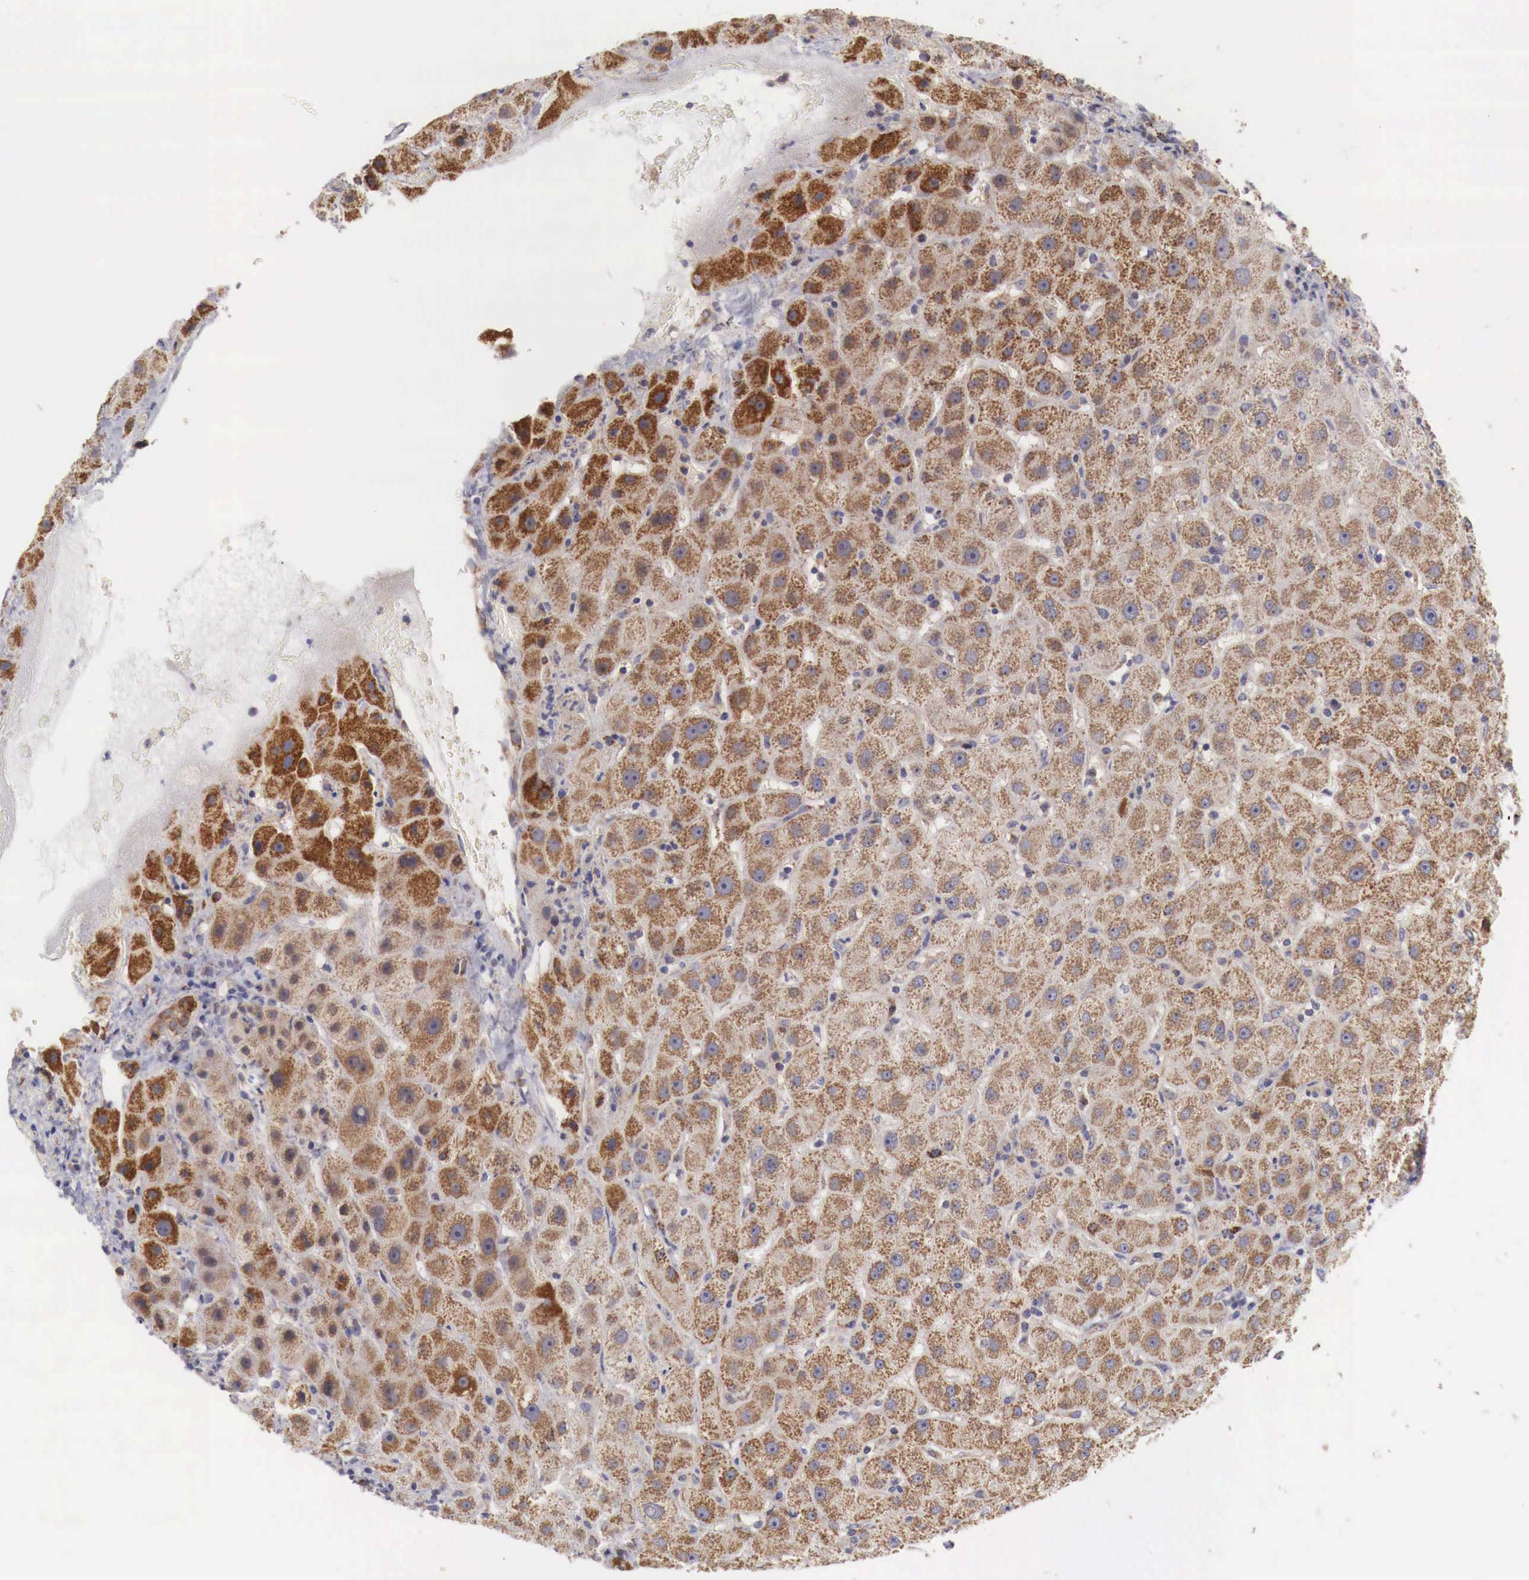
{"staining": {"intensity": "moderate", "quantity": "25%-75%", "location": "cytoplasmic/membranous"}, "tissue": "liver", "cell_type": "Cholangiocytes", "image_type": "normal", "snomed": [{"axis": "morphology", "description": "Normal tissue, NOS"}, {"axis": "topography", "description": "Liver"}], "caption": "IHC of unremarkable liver exhibits medium levels of moderate cytoplasmic/membranous expression in about 25%-75% of cholangiocytes.", "gene": "XPNPEP3", "patient": {"sex": "female", "age": 79}}